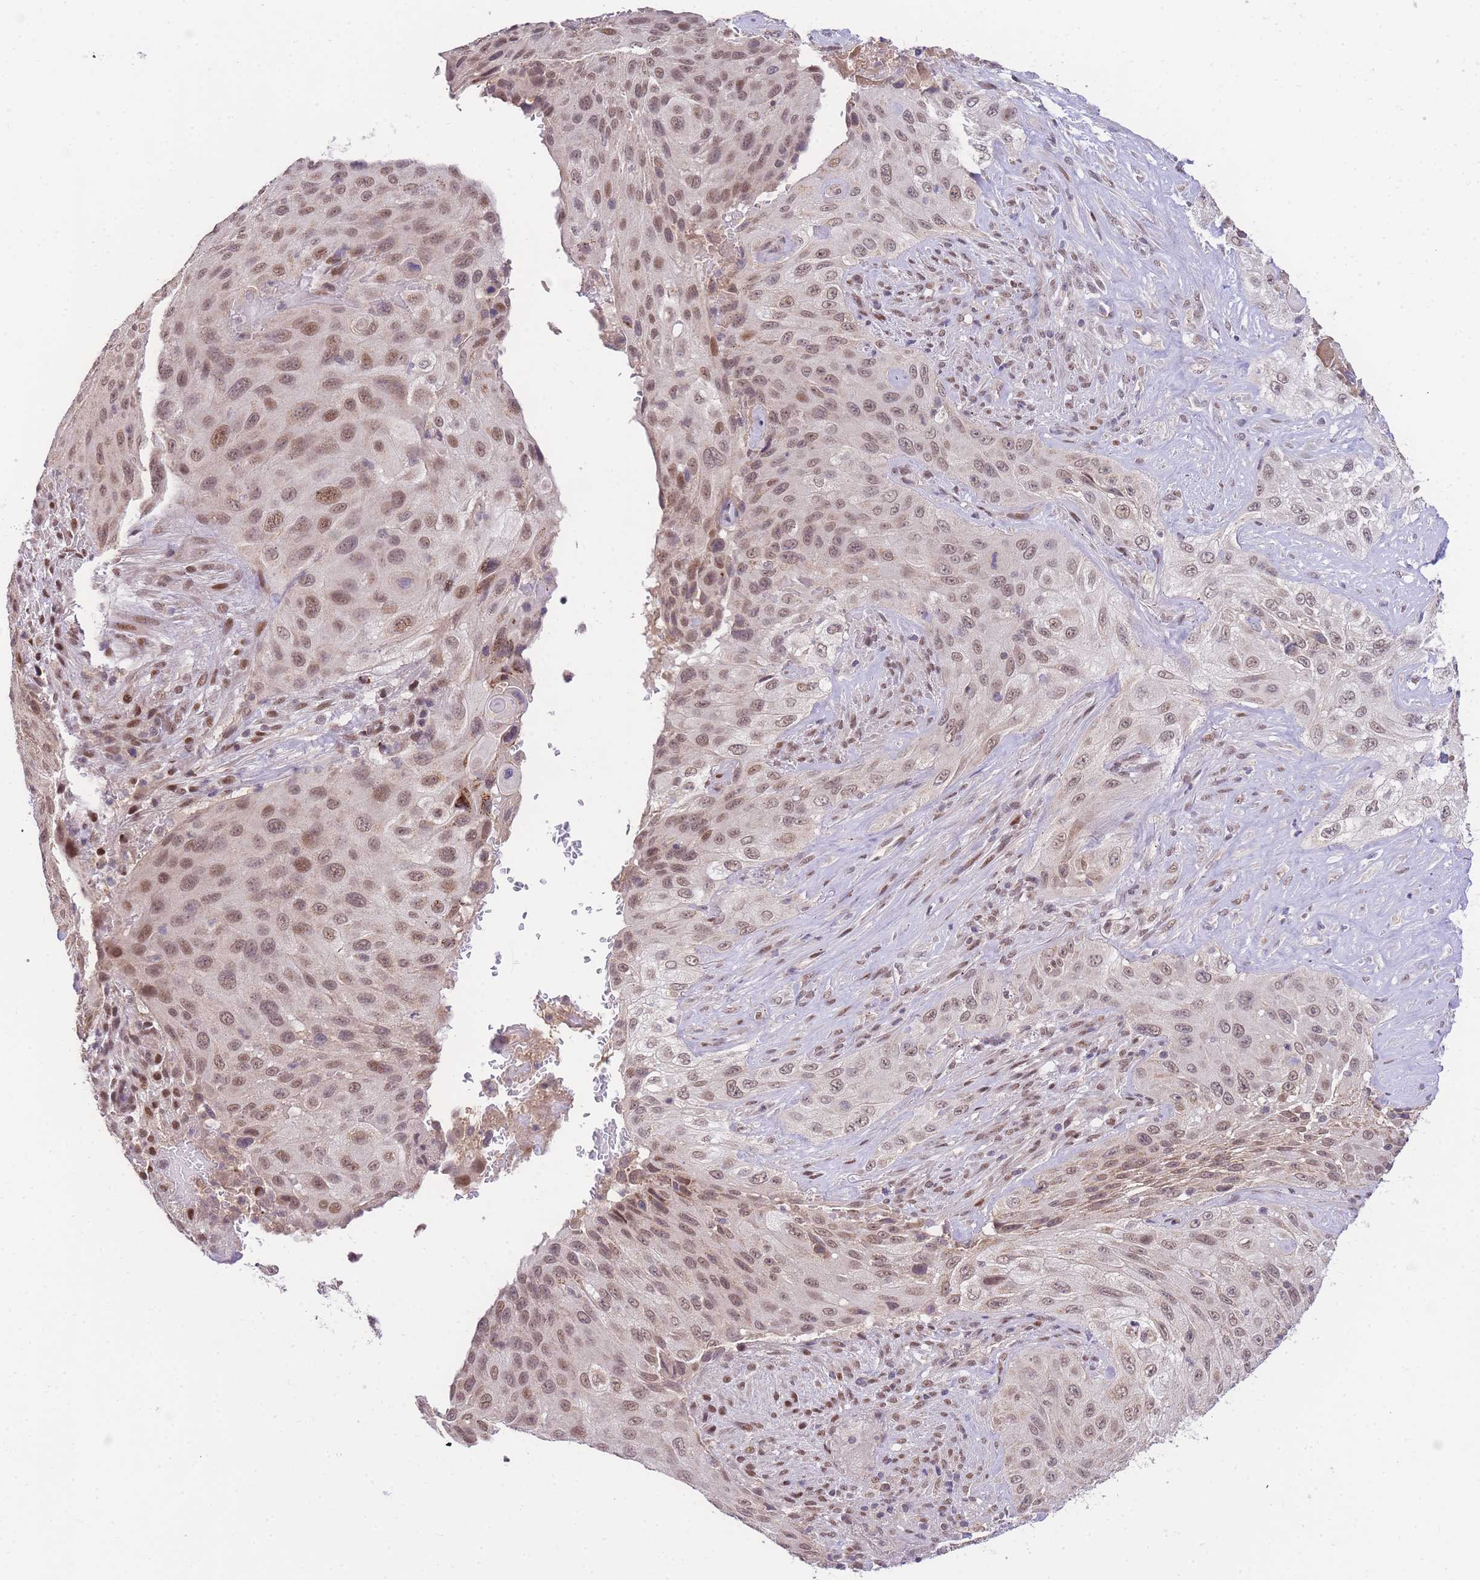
{"staining": {"intensity": "moderate", "quantity": ">75%", "location": "nuclear"}, "tissue": "cervical cancer", "cell_type": "Tumor cells", "image_type": "cancer", "snomed": [{"axis": "morphology", "description": "Squamous cell carcinoma, NOS"}, {"axis": "topography", "description": "Cervix"}], "caption": "A medium amount of moderate nuclear positivity is seen in about >75% of tumor cells in cervical squamous cell carcinoma tissue.", "gene": "PUS10", "patient": {"sex": "female", "age": 42}}